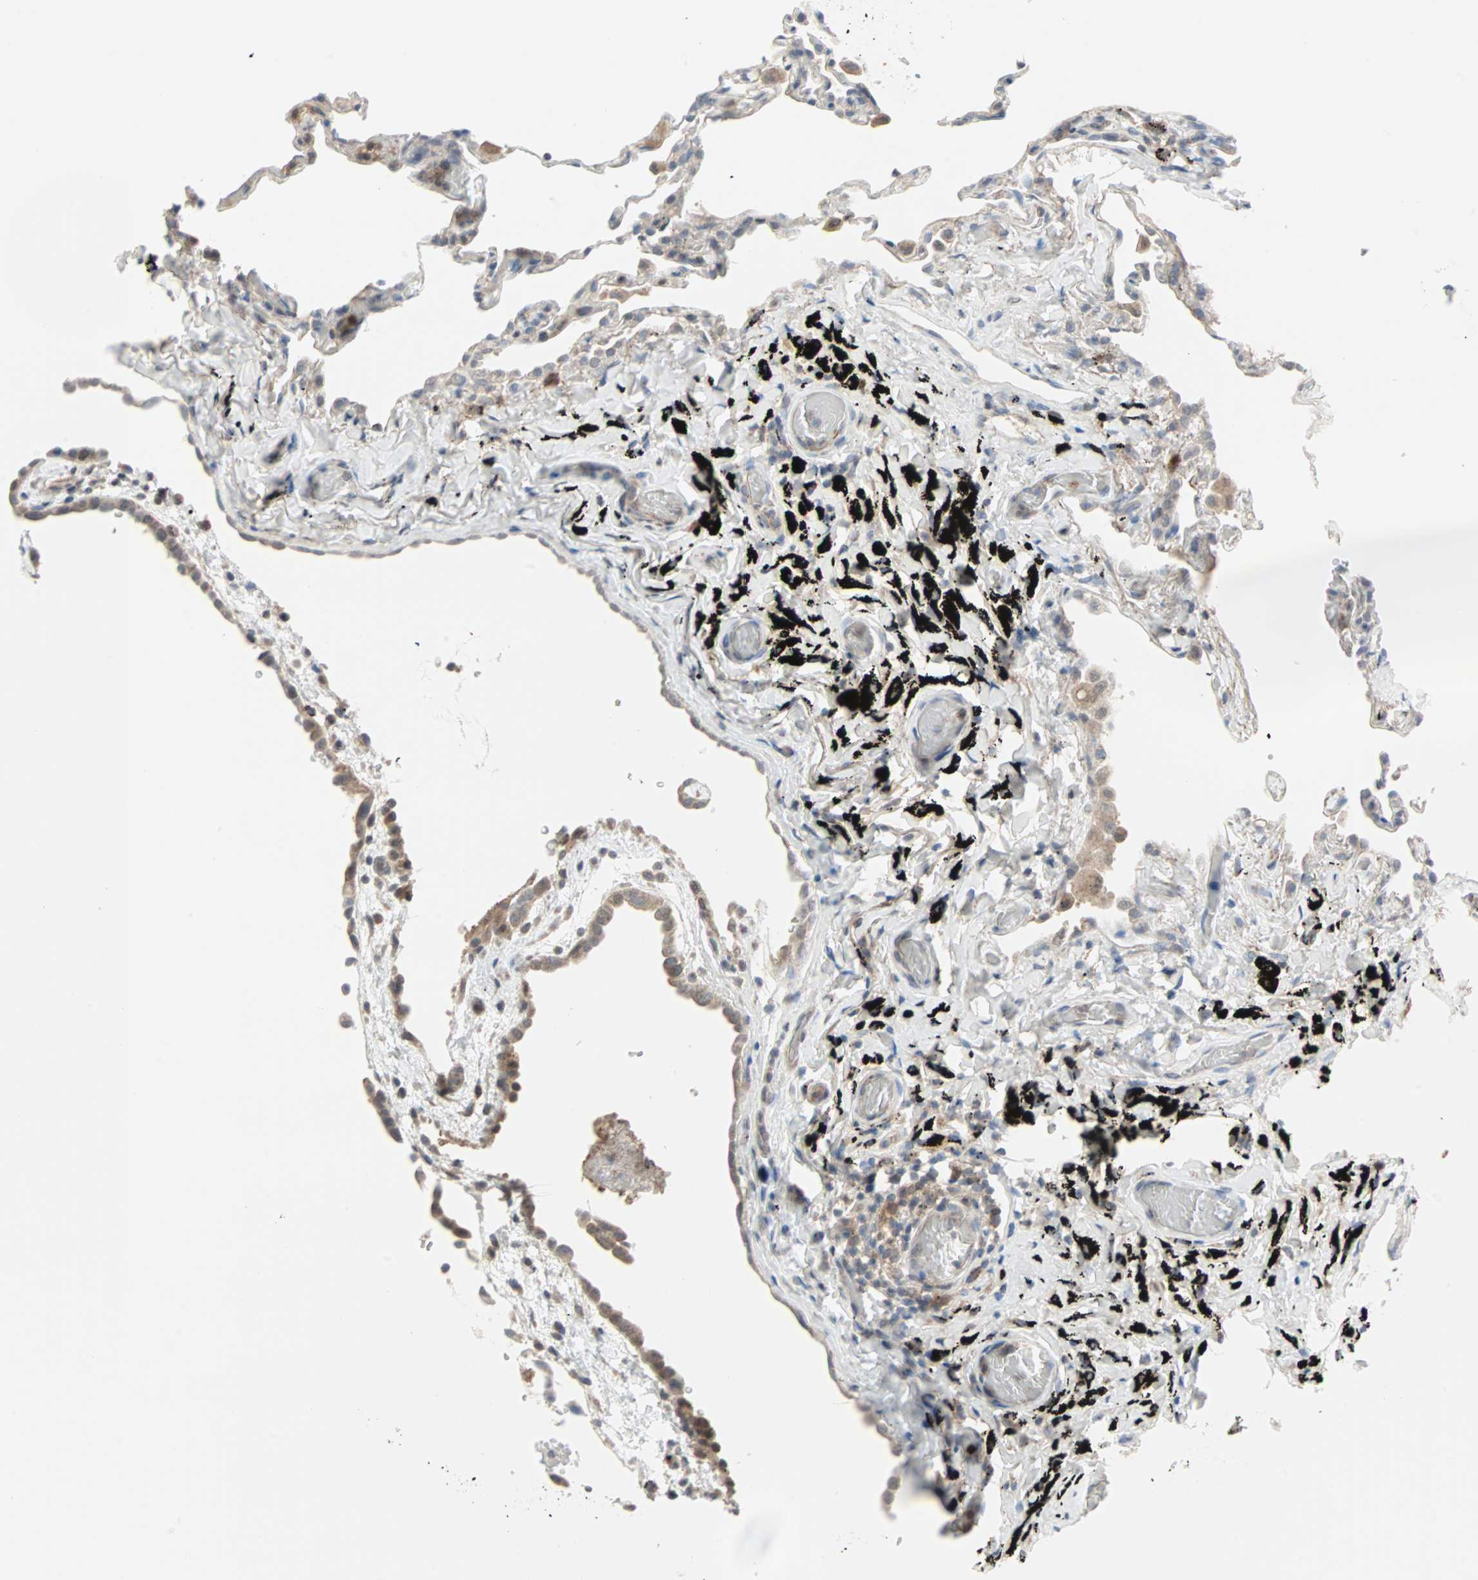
{"staining": {"intensity": "negative", "quantity": "none", "location": "none"}, "tissue": "lung", "cell_type": "Alveolar cells", "image_type": "normal", "snomed": [{"axis": "morphology", "description": "Normal tissue, NOS"}, {"axis": "topography", "description": "Lung"}], "caption": "The image reveals no staining of alveolar cells in unremarkable lung. Brightfield microscopy of immunohistochemistry (IHC) stained with DAB (brown) and hematoxylin (blue), captured at high magnification.", "gene": "CASP3", "patient": {"sex": "male", "age": 59}}